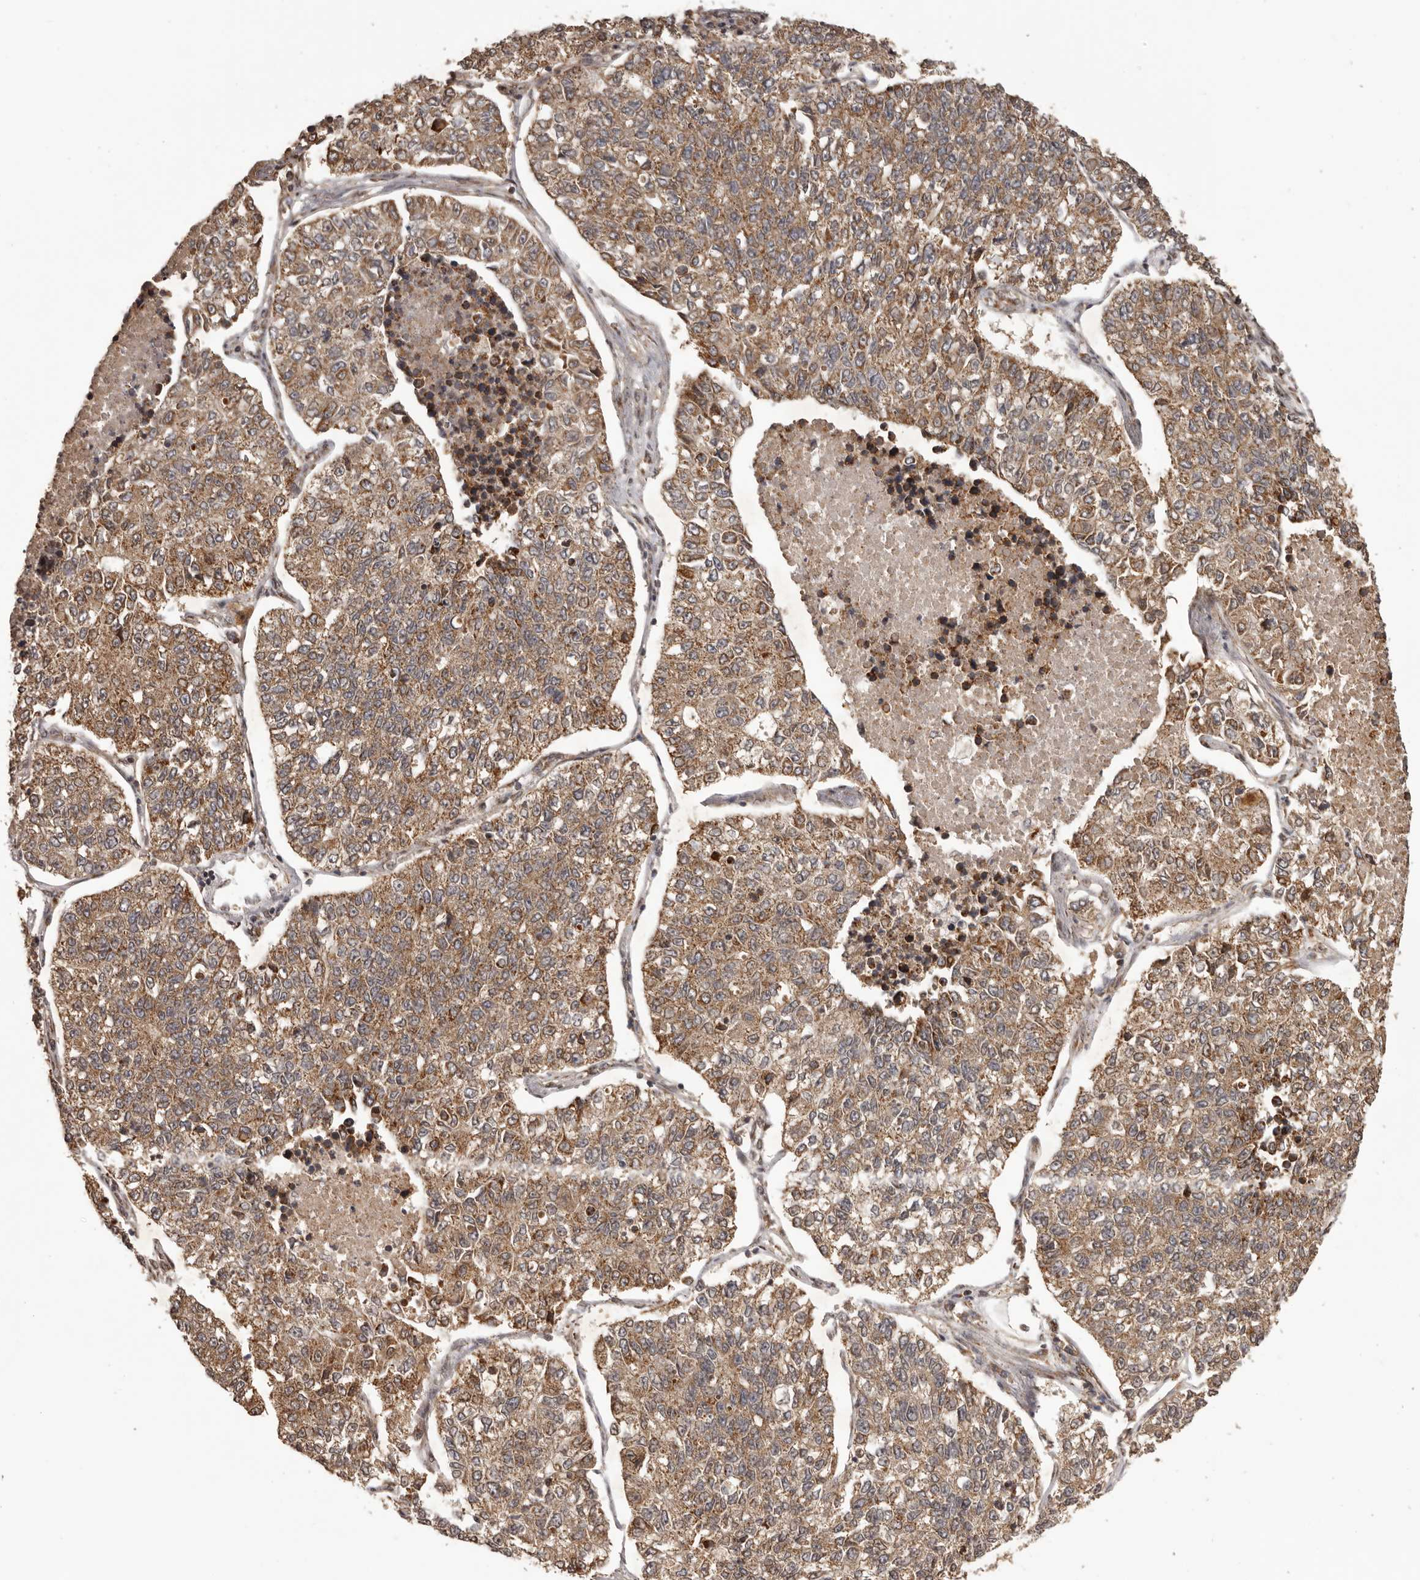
{"staining": {"intensity": "moderate", "quantity": ">75%", "location": "cytoplasmic/membranous"}, "tissue": "lung cancer", "cell_type": "Tumor cells", "image_type": "cancer", "snomed": [{"axis": "morphology", "description": "Adenocarcinoma, NOS"}, {"axis": "topography", "description": "Lung"}], "caption": "IHC (DAB) staining of lung cancer (adenocarcinoma) reveals moderate cytoplasmic/membranous protein positivity in about >75% of tumor cells. Immunohistochemistry stains the protein of interest in brown and the nuclei are stained blue.", "gene": "CHRM2", "patient": {"sex": "male", "age": 49}}